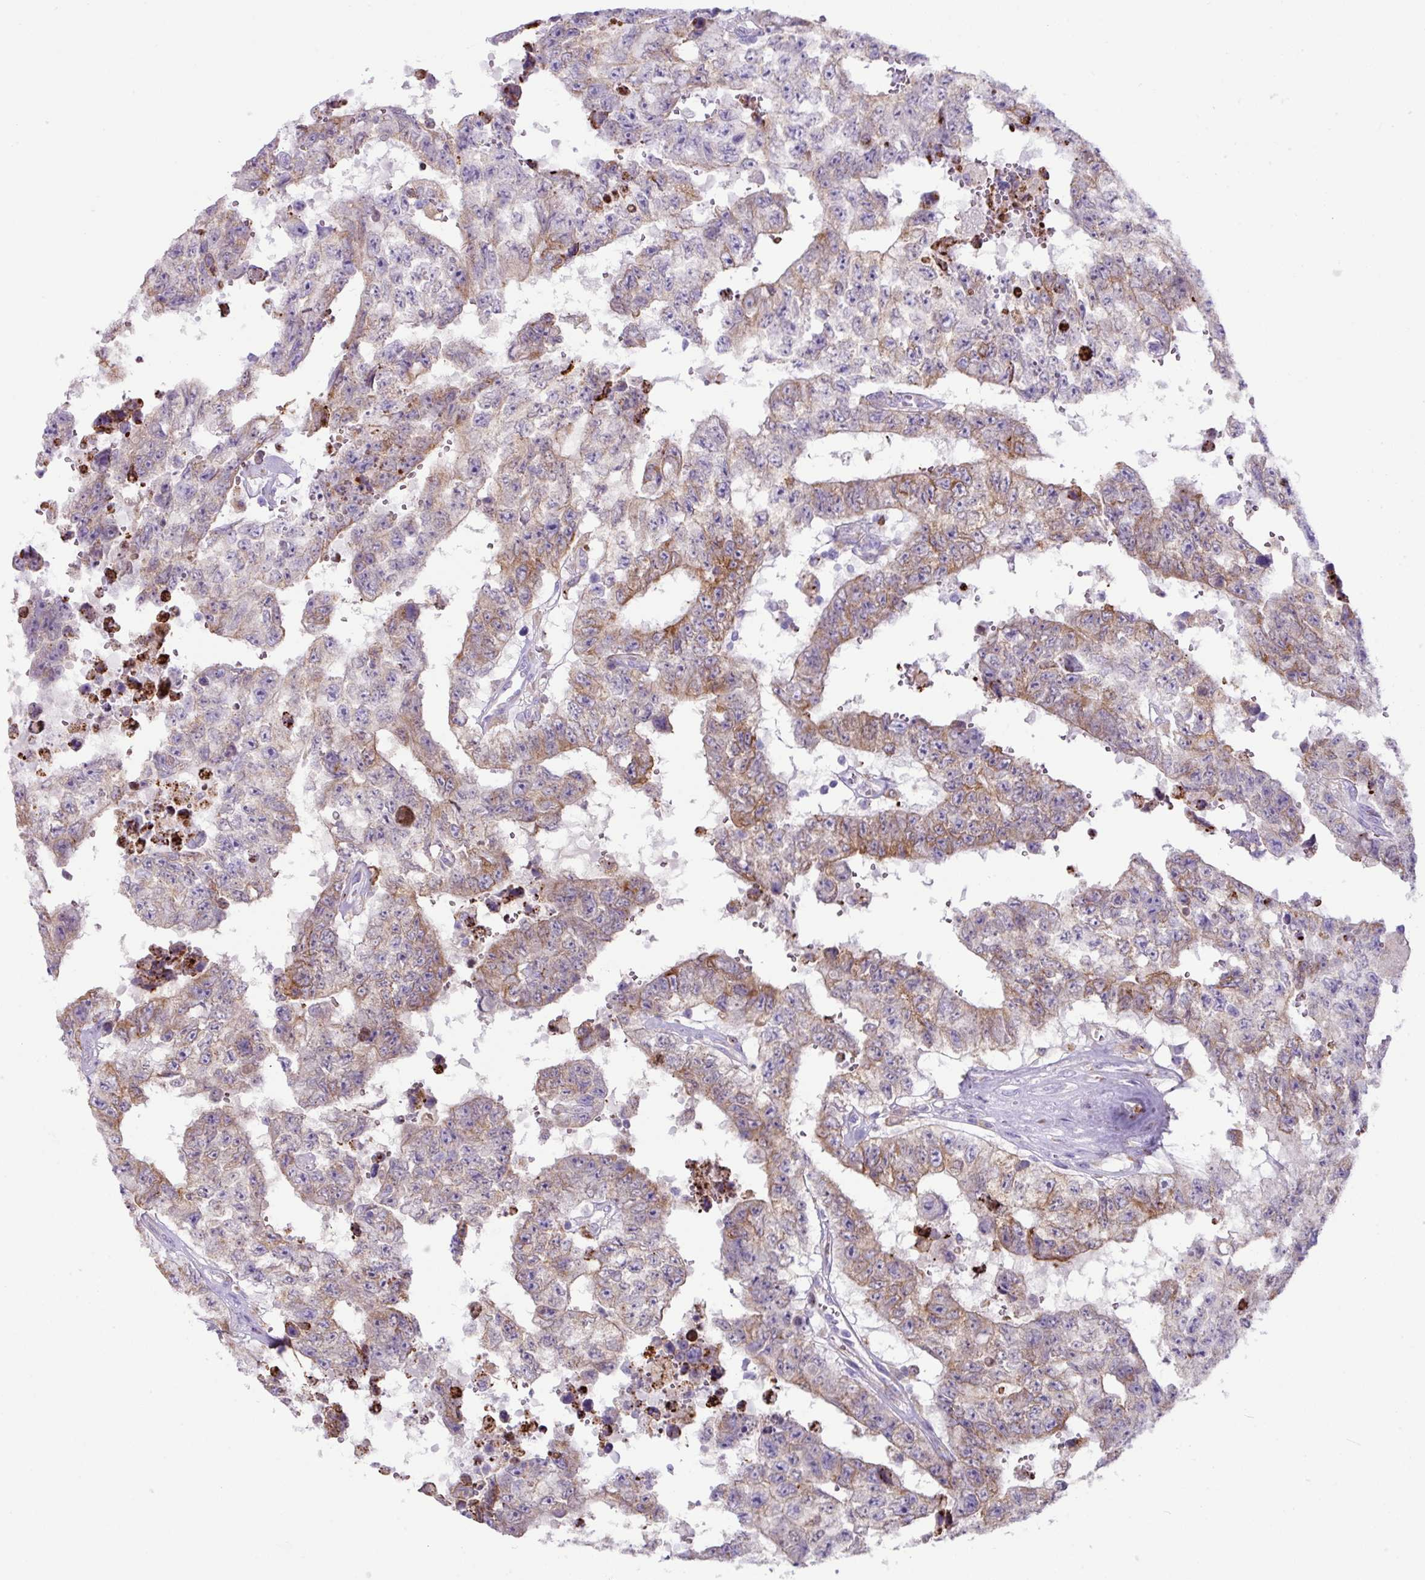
{"staining": {"intensity": "moderate", "quantity": "<25%", "location": "cytoplasmic/membranous"}, "tissue": "testis cancer", "cell_type": "Tumor cells", "image_type": "cancer", "snomed": [{"axis": "morphology", "description": "Normal tissue, NOS"}, {"axis": "morphology", "description": "Carcinoma, Embryonal, NOS"}, {"axis": "topography", "description": "Testis"}, {"axis": "topography", "description": "Epididymis"}], "caption": "Human testis embryonal carcinoma stained with a protein marker reveals moderate staining in tumor cells.", "gene": "RGS21", "patient": {"sex": "male", "age": 25}}